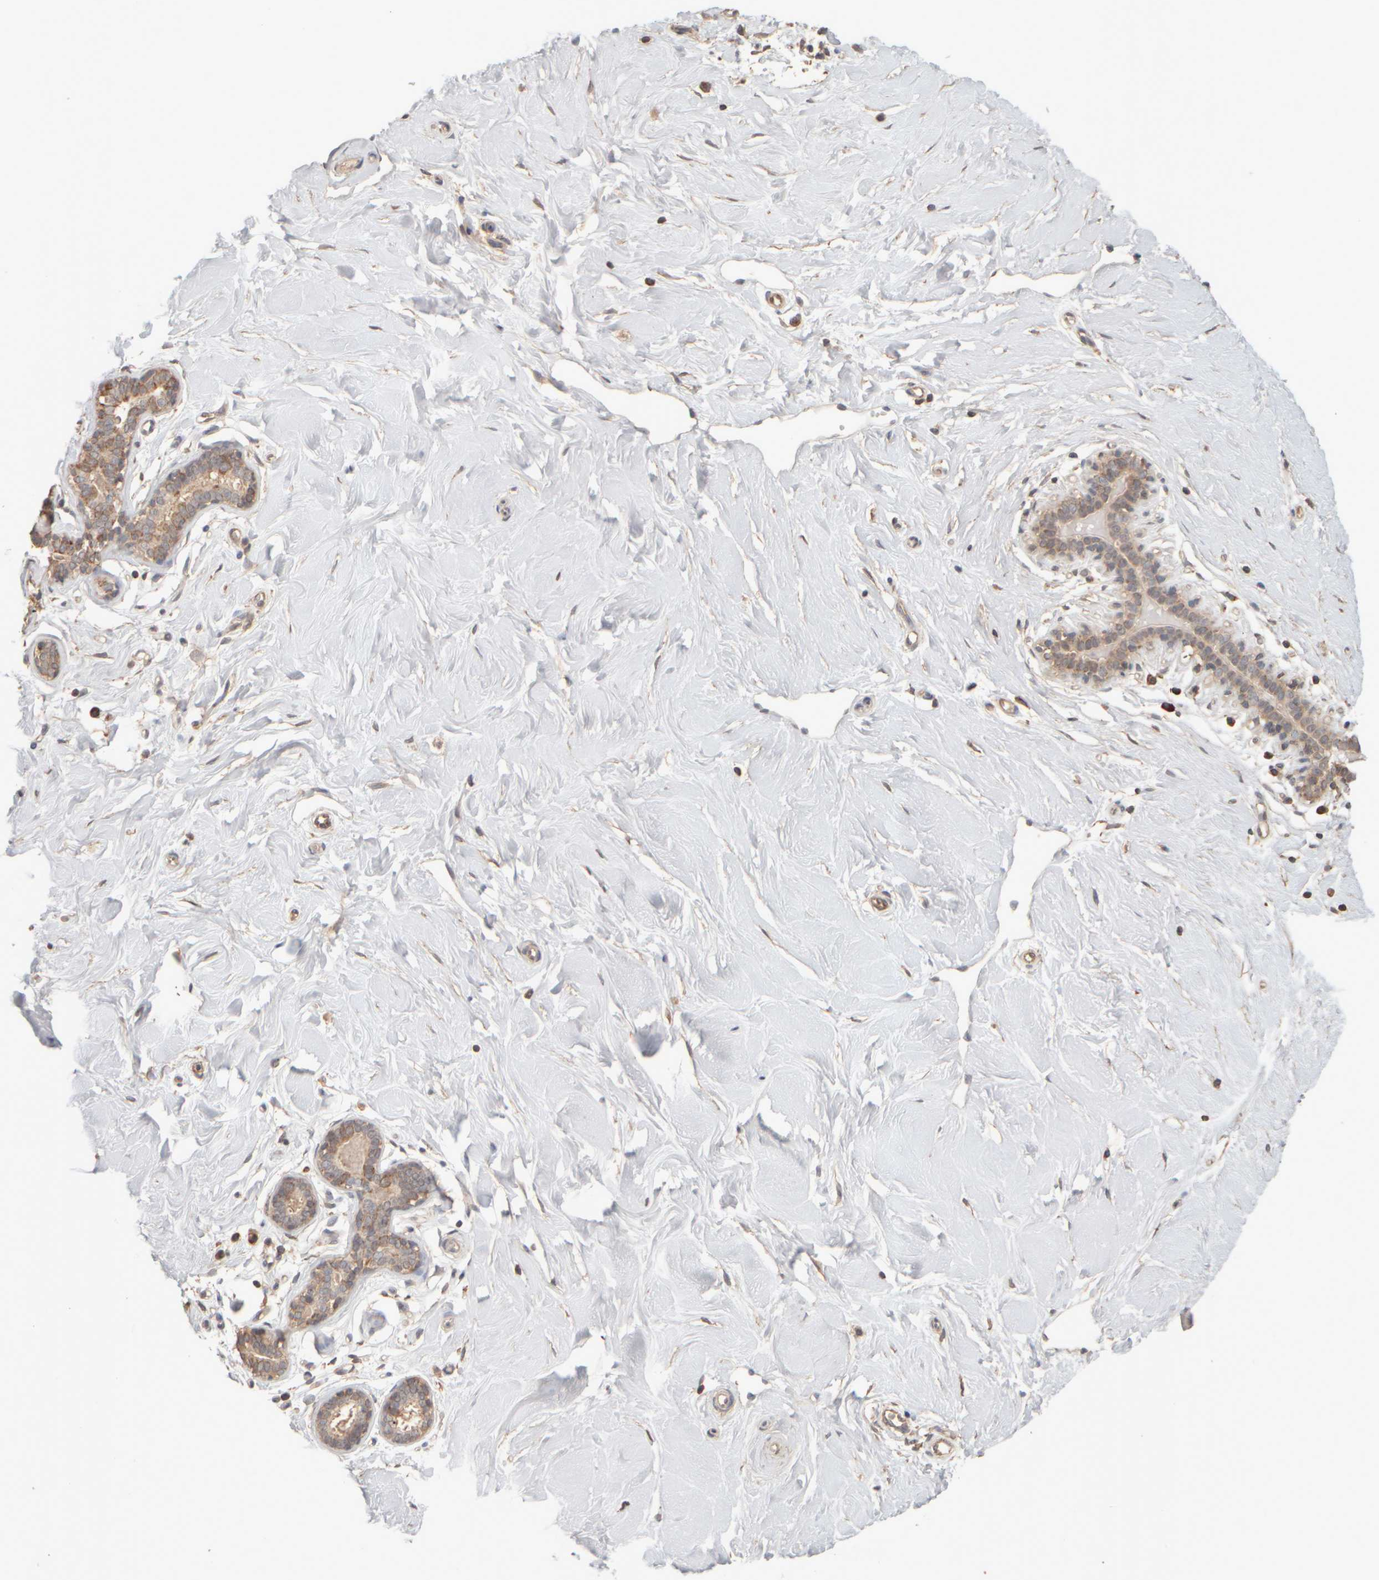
{"staining": {"intensity": "negative", "quantity": "none", "location": "none"}, "tissue": "breast", "cell_type": "Adipocytes", "image_type": "normal", "snomed": [{"axis": "morphology", "description": "Normal tissue, NOS"}, {"axis": "topography", "description": "Breast"}], "caption": "Image shows no protein positivity in adipocytes of benign breast.", "gene": "EIF2B3", "patient": {"sex": "female", "age": 23}}